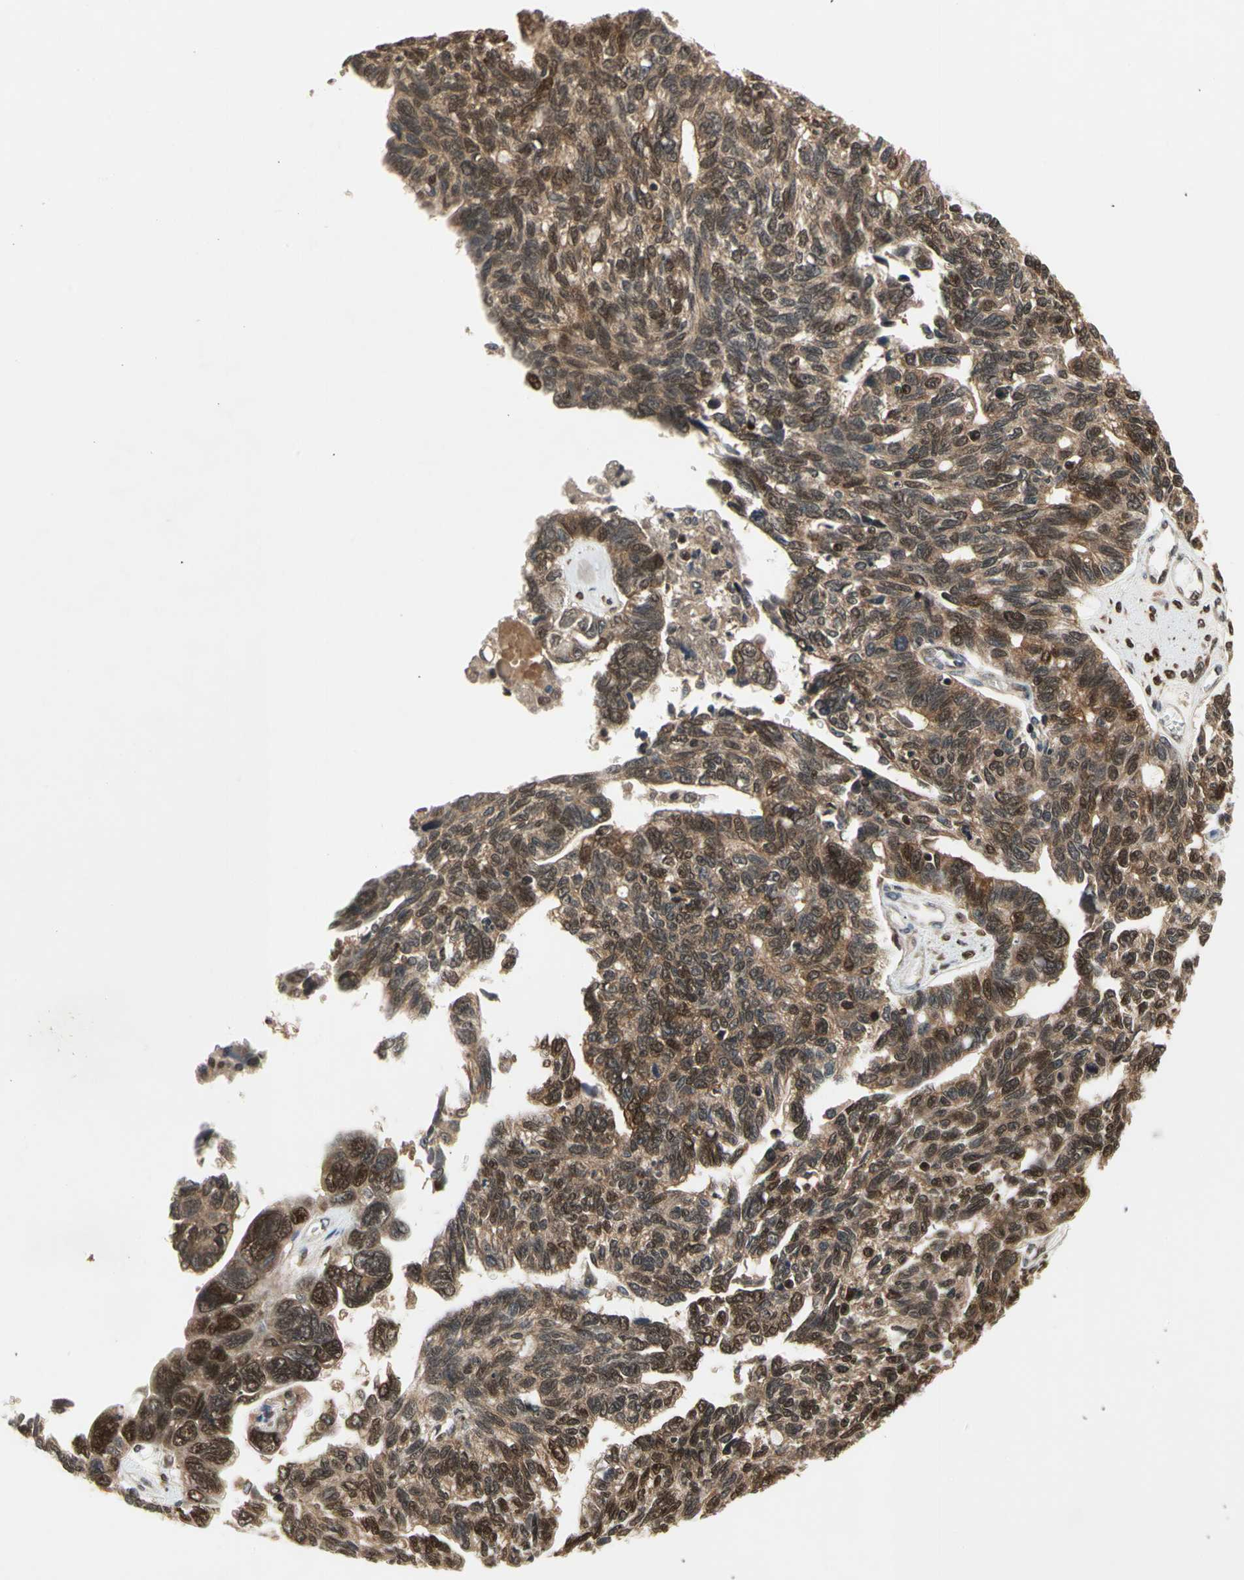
{"staining": {"intensity": "moderate", "quantity": "25%-75%", "location": "cytoplasmic/membranous,nuclear"}, "tissue": "ovarian cancer", "cell_type": "Tumor cells", "image_type": "cancer", "snomed": [{"axis": "morphology", "description": "Cystadenocarcinoma, serous, NOS"}, {"axis": "topography", "description": "Ovary"}], "caption": "This image demonstrates ovarian serous cystadenocarcinoma stained with immunohistochemistry to label a protein in brown. The cytoplasmic/membranous and nuclear of tumor cells show moderate positivity for the protein. Nuclei are counter-stained blue.", "gene": "GSR", "patient": {"sex": "female", "age": 79}}